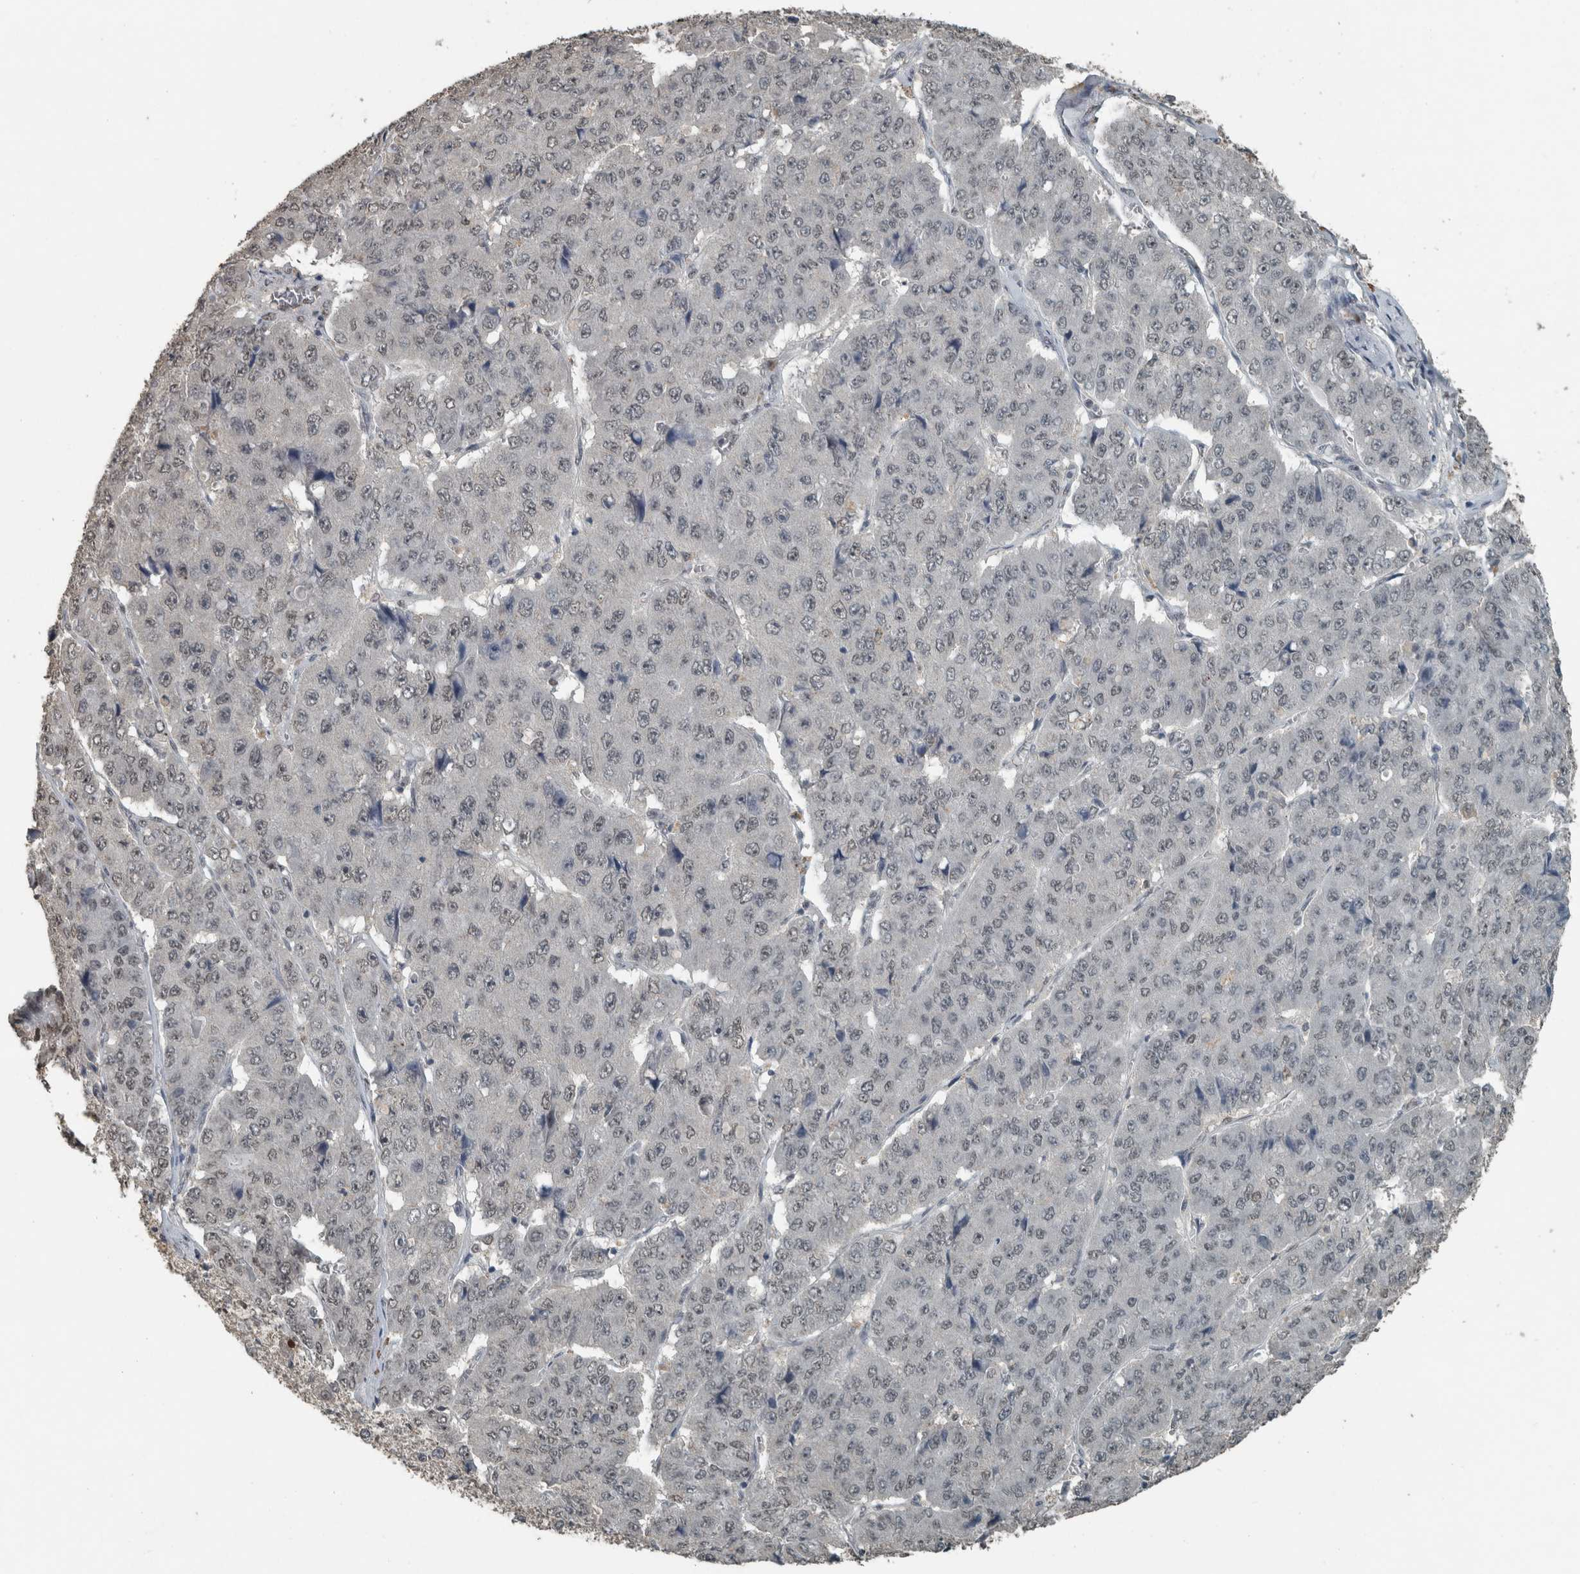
{"staining": {"intensity": "weak", "quantity": "25%-75%", "location": "nuclear"}, "tissue": "pancreatic cancer", "cell_type": "Tumor cells", "image_type": "cancer", "snomed": [{"axis": "morphology", "description": "Adenocarcinoma, NOS"}, {"axis": "topography", "description": "Pancreas"}], "caption": "Immunohistochemistry of pancreatic adenocarcinoma displays low levels of weak nuclear staining in about 25%-75% of tumor cells.", "gene": "ZNF24", "patient": {"sex": "male", "age": 50}}